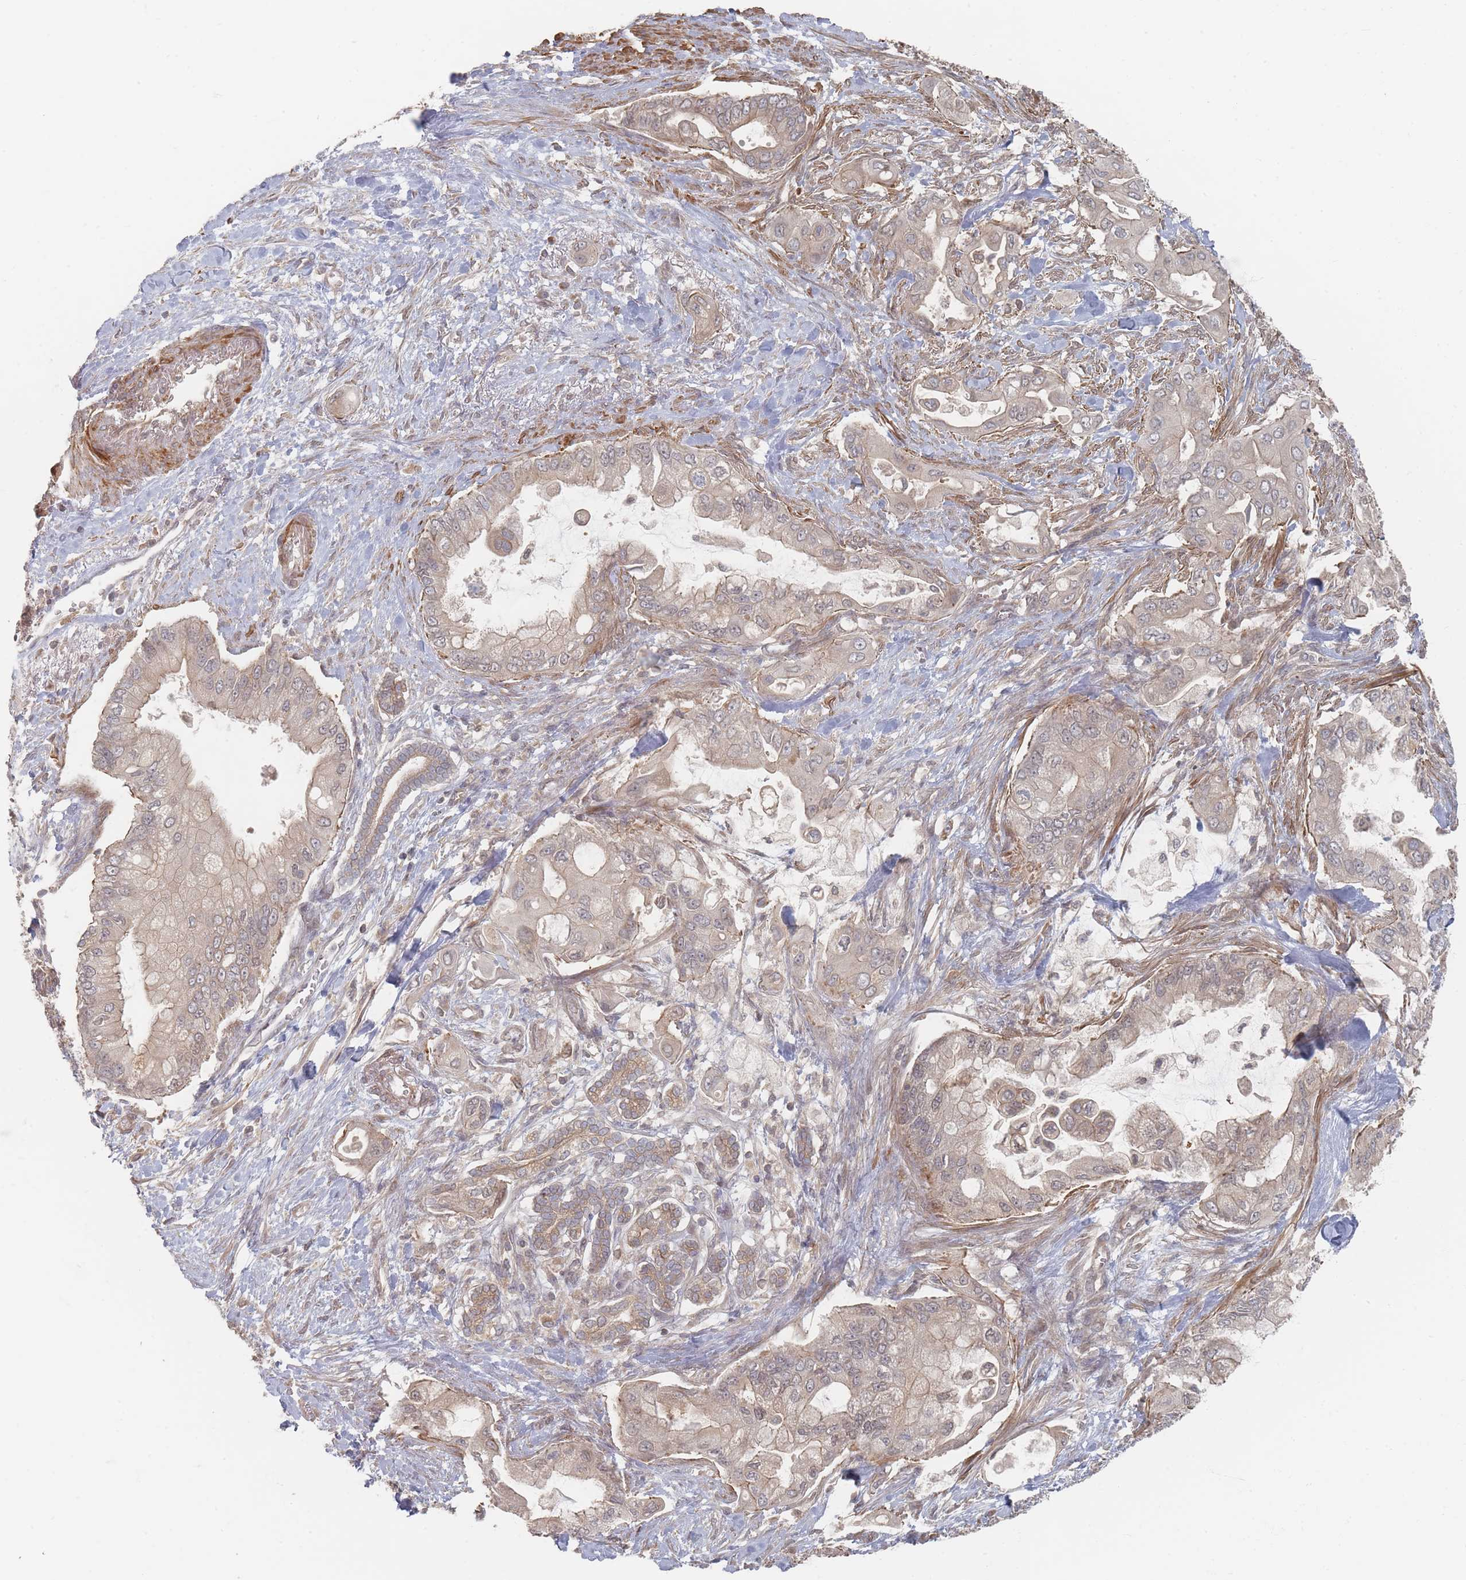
{"staining": {"intensity": "weak", "quantity": ">75%", "location": "cytoplasmic/membranous"}, "tissue": "pancreatic cancer", "cell_type": "Tumor cells", "image_type": "cancer", "snomed": [{"axis": "morphology", "description": "Adenocarcinoma, NOS"}, {"axis": "topography", "description": "Pancreas"}], "caption": "Immunohistochemical staining of human pancreatic cancer (adenocarcinoma) displays weak cytoplasmic/membranous protein positivity in about >75% of tumor cells.", "gene": "GLE1", "patient": {"sex": "male", "age": 57}}